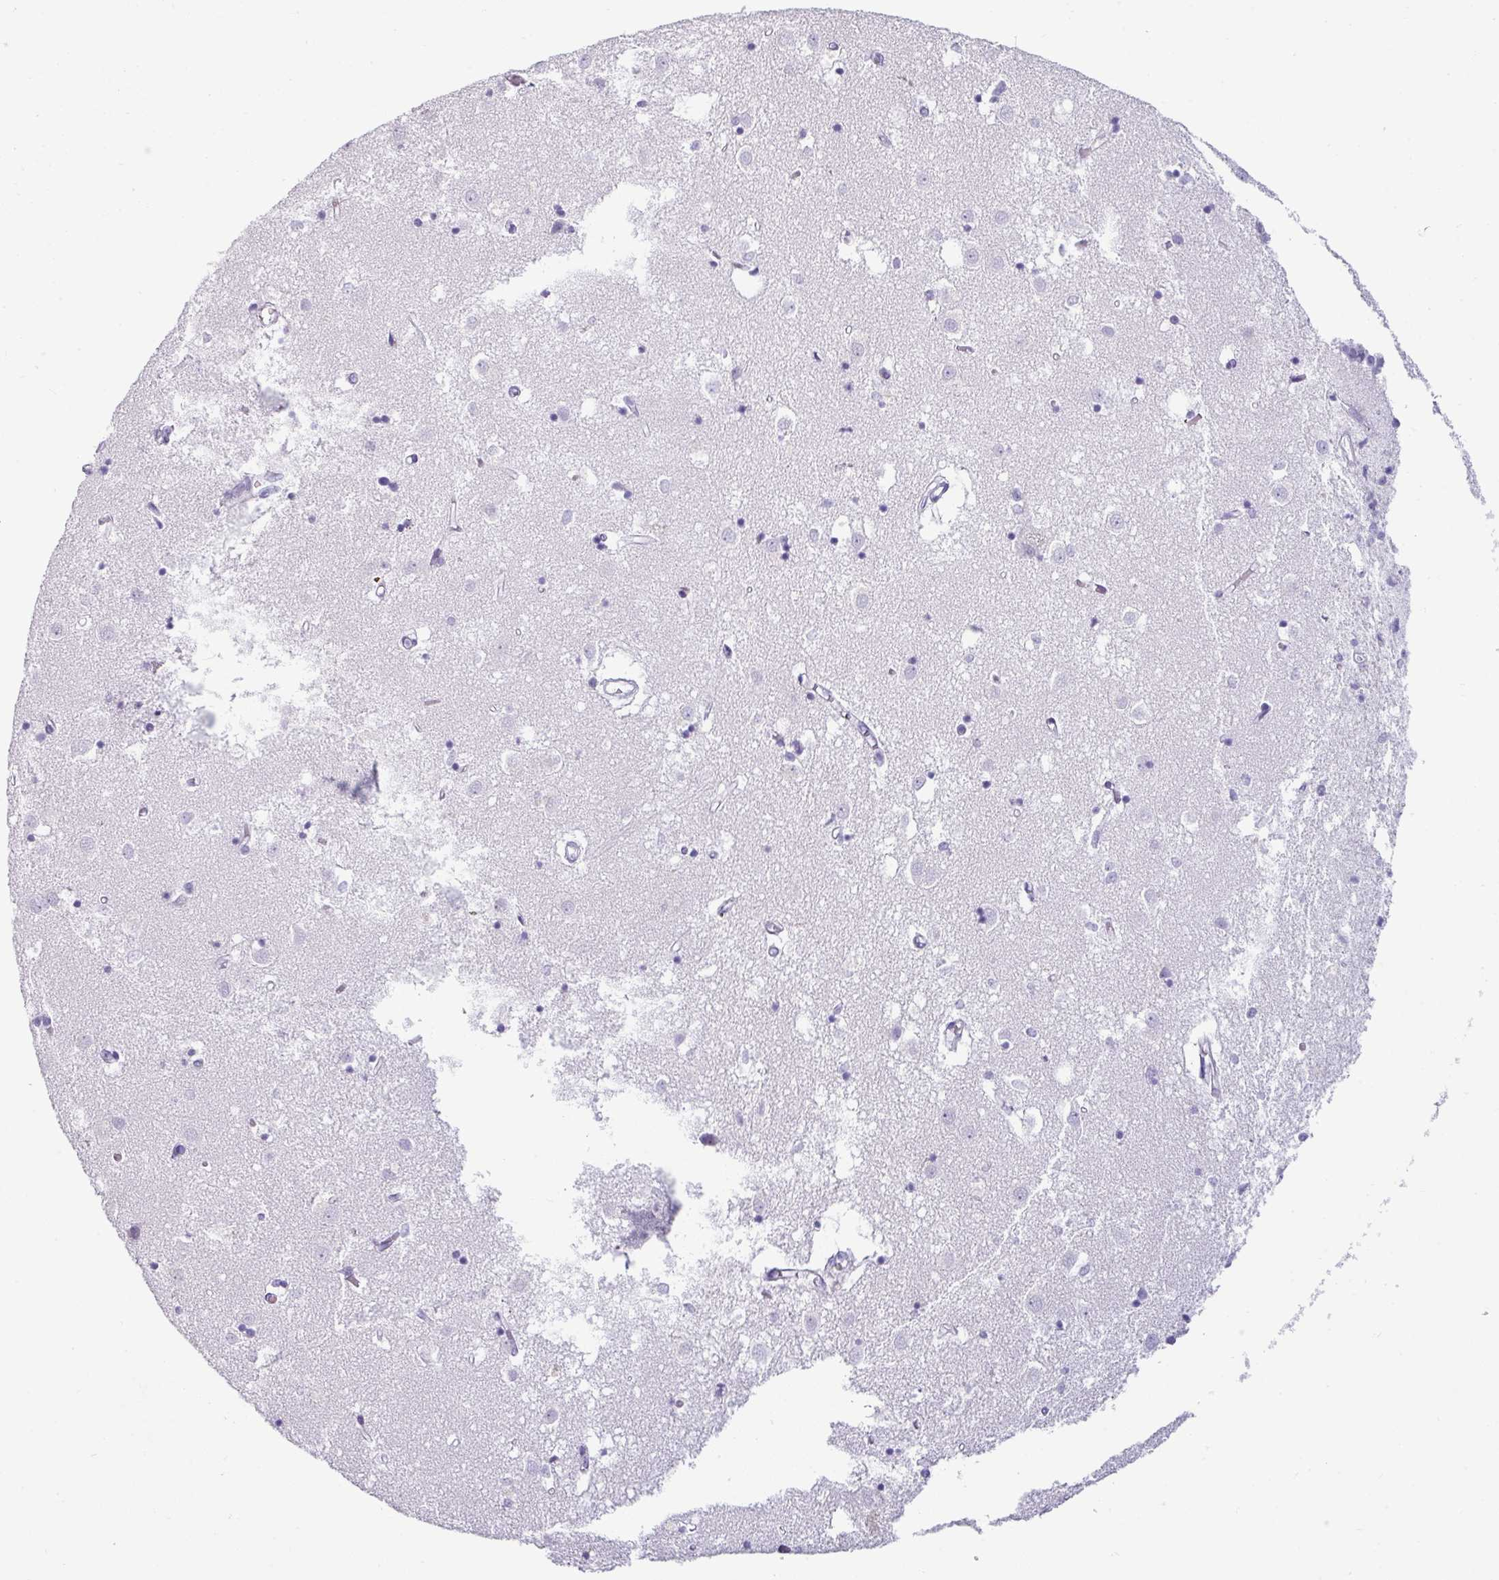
{"staining": {"intensity": "negative", "quantity": "none", "location": "none"}, "tissue": "caudate", "cell_type": "Glial cells", "image_type": "normal", "snomed": [{"axis": "morphology", "description": "Normal tissue, NOS"}, {"axis": "topography", "description": "Lateral ventricle wall"}], "caption": "An immunohistochemistry (IHC) image of benign caudate is shown. There is no staining in glial cells of caudate. Brightfield microscopy of immunohistochemistry stained with DAB (3,3'-diaminobenzidine) (brown) and hematoxylin (blue), captured at high magnification.", "gene": "VCX2", "patient": {"sex": "male", "age": 70}}